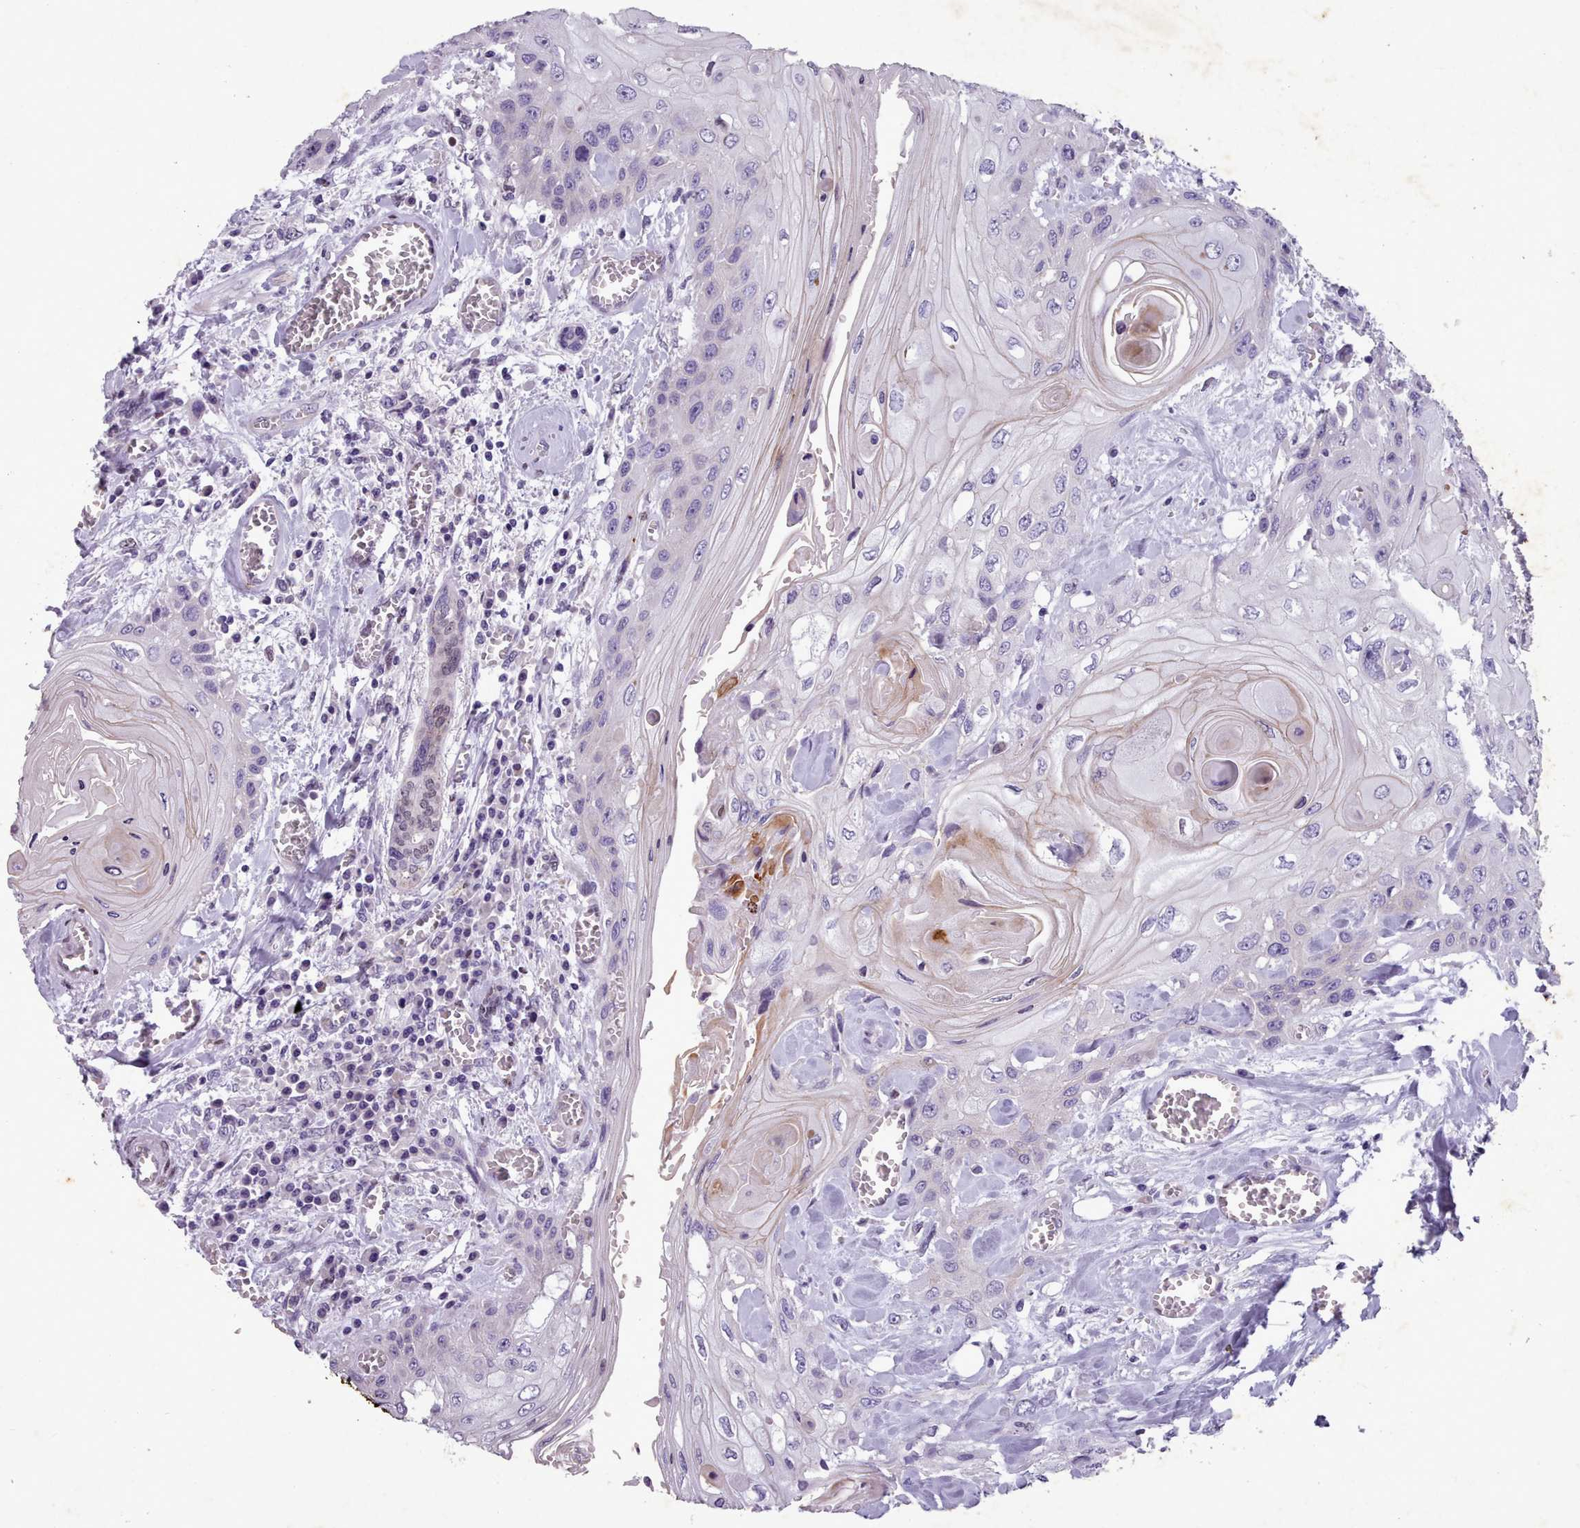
{"staining": {"intensity": "negative", "quantity": "none", "location": "none"}, "tissue": "head and neck cancer", "cell_type": "Tumor cells", "image_type": "cancer", "snomed": [{"axis": "morphology", "description": "Squamous cell carcinoma, NOS"}, {"axis": "topography", "description": "Head-Neck"}], "caption": "Immunohistochemistry histopathology image of neoplastic tissue: head and neck cancer stained with DAB demonstrates no significant protein positivity in tumor cells.", "gene": "KCNT2", "patient": {"sex": "female", "age": 43}}